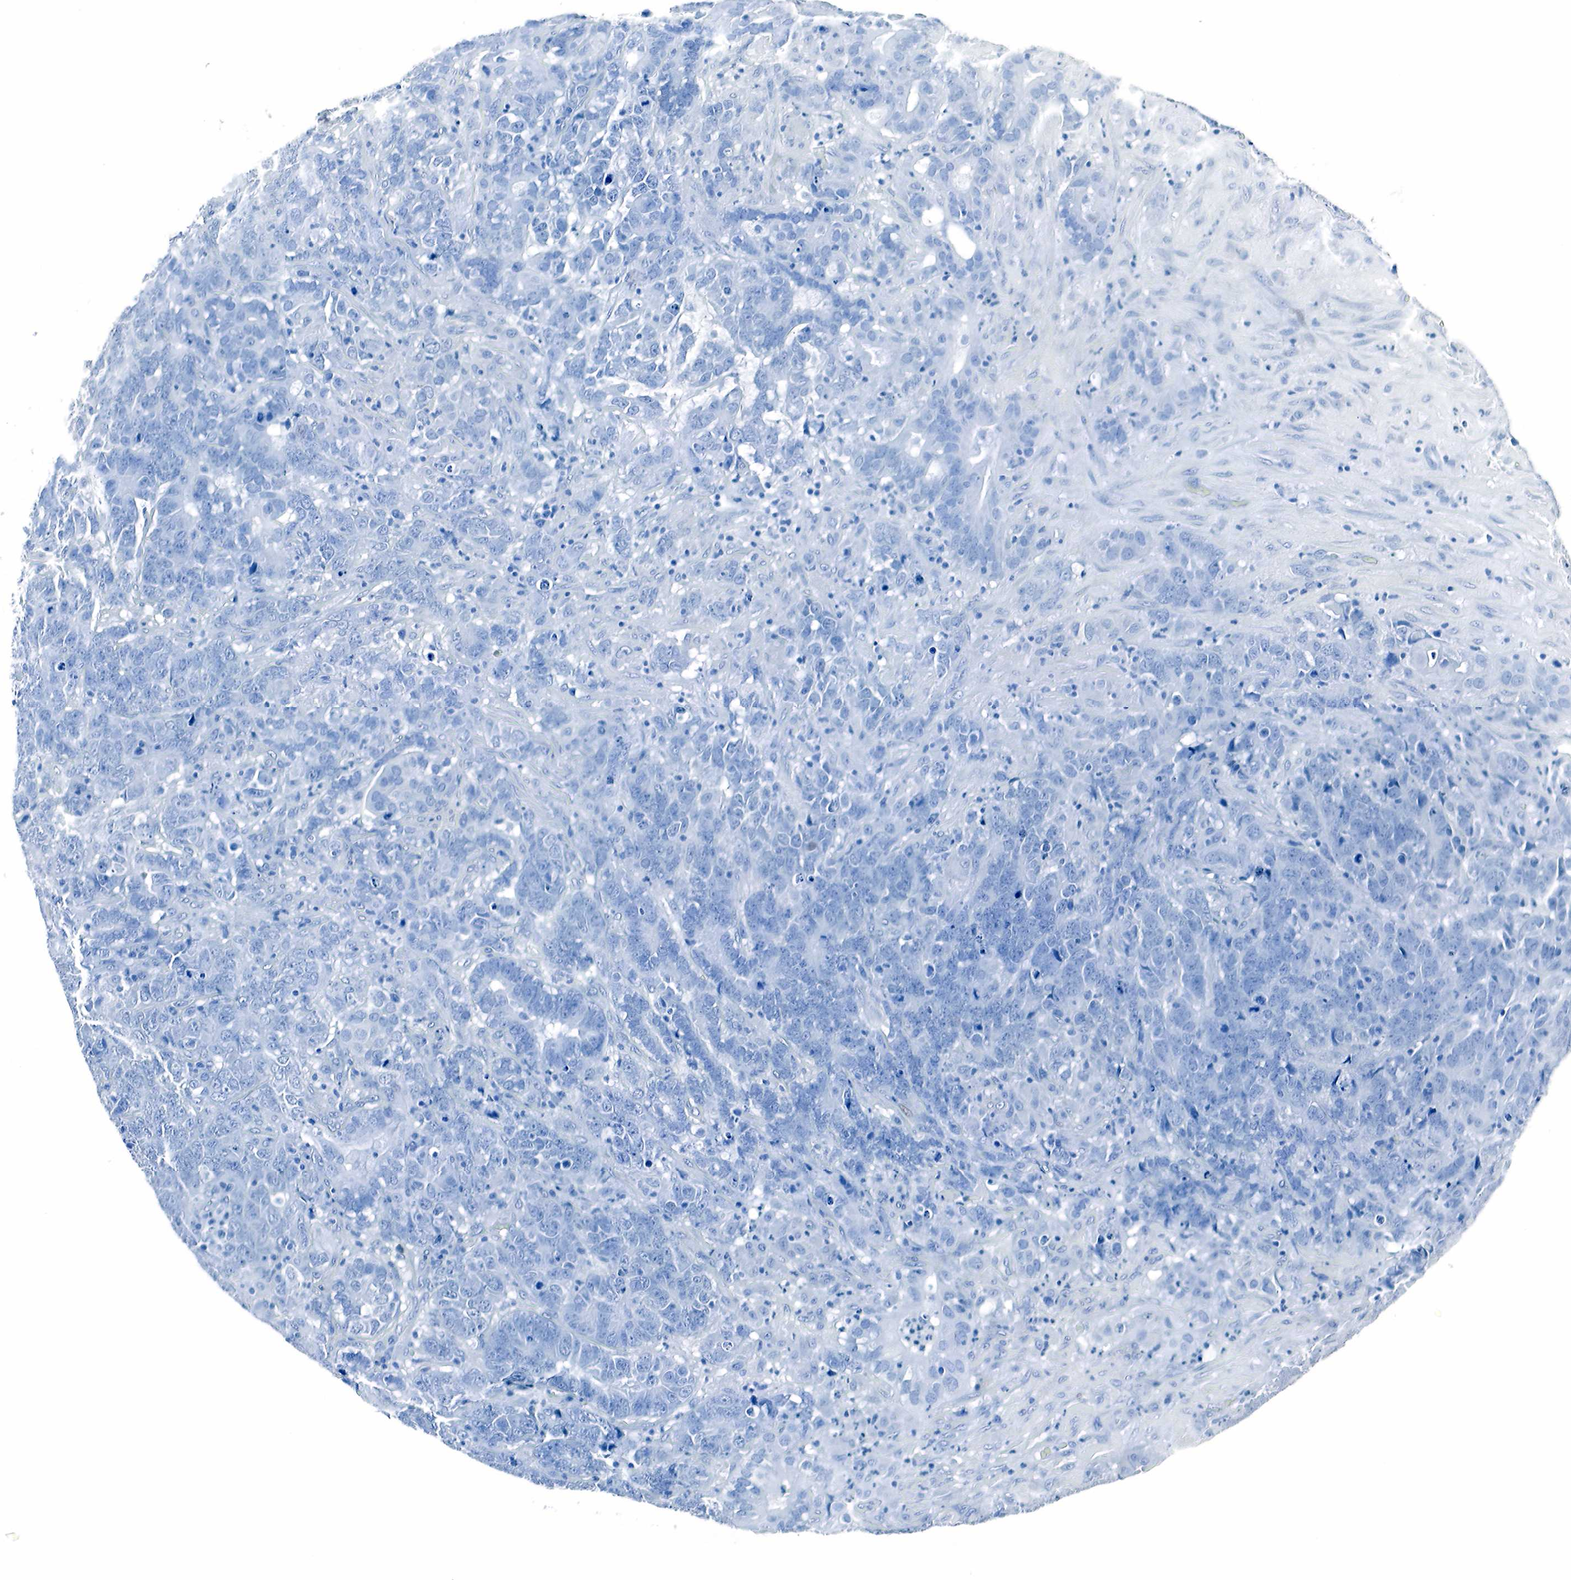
{"staining": {"intensity": "negative", "quantity": "none", "location": "none"}, "tissue": "testis cancer", "cell_type": "Tumor cells", "image_type": "cancer", "snomed": [{"axis": "morphology", "description": "Carcinoma, Embryonal, NOS"}, {"axis": "topography", "description": "Testis"}], "caption": "Immunohistochemistry micrograph of neoplastic tissue: human testis cancer stained with DAB (3,3'-diaminobenzidine) demonstrates no significant protein positivity in tumor cells.", "gene": "GCG", "patient": {"sex": "male", "age": 26}}